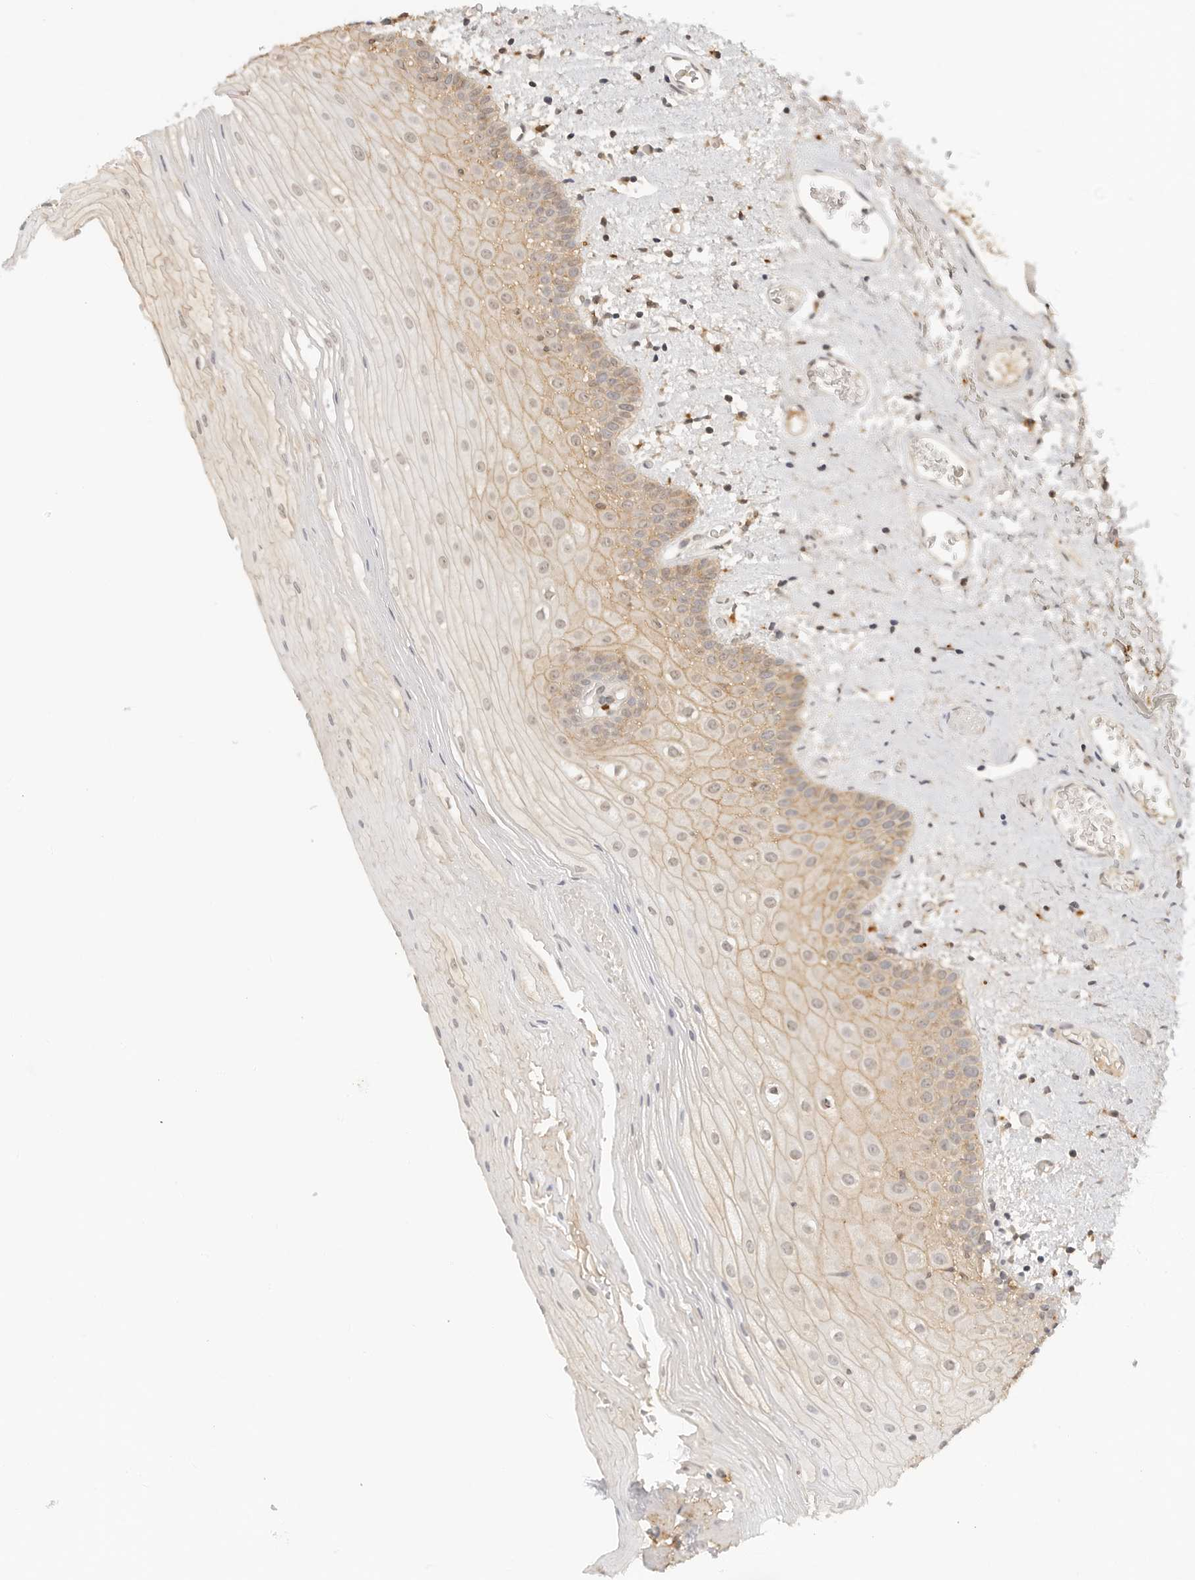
{"staining": {"intensity": "moderate", "quantity": ">75%", "location": "cytoplasmic/membranous"}, "tissue": "oral mucosa", "cell_type": "Squamous epithelial cells", "image_type": "normal", "snomed": [{"axis": "morphology", "description": "Normal tissue, NOS"}, {"axis": "topography", "description": "Oral tissue"}], "caption": "Immunohistochemistry (IHC) histopathology image of benign human oral mucosa stained for a protein (brown), which displays medium levels of moderate cytoplasmic/membranous positivity in approximately >75% of squamous epithelial cells.", "gene": "EPHA1", "patient": {"sex": "male", "age": 52}}